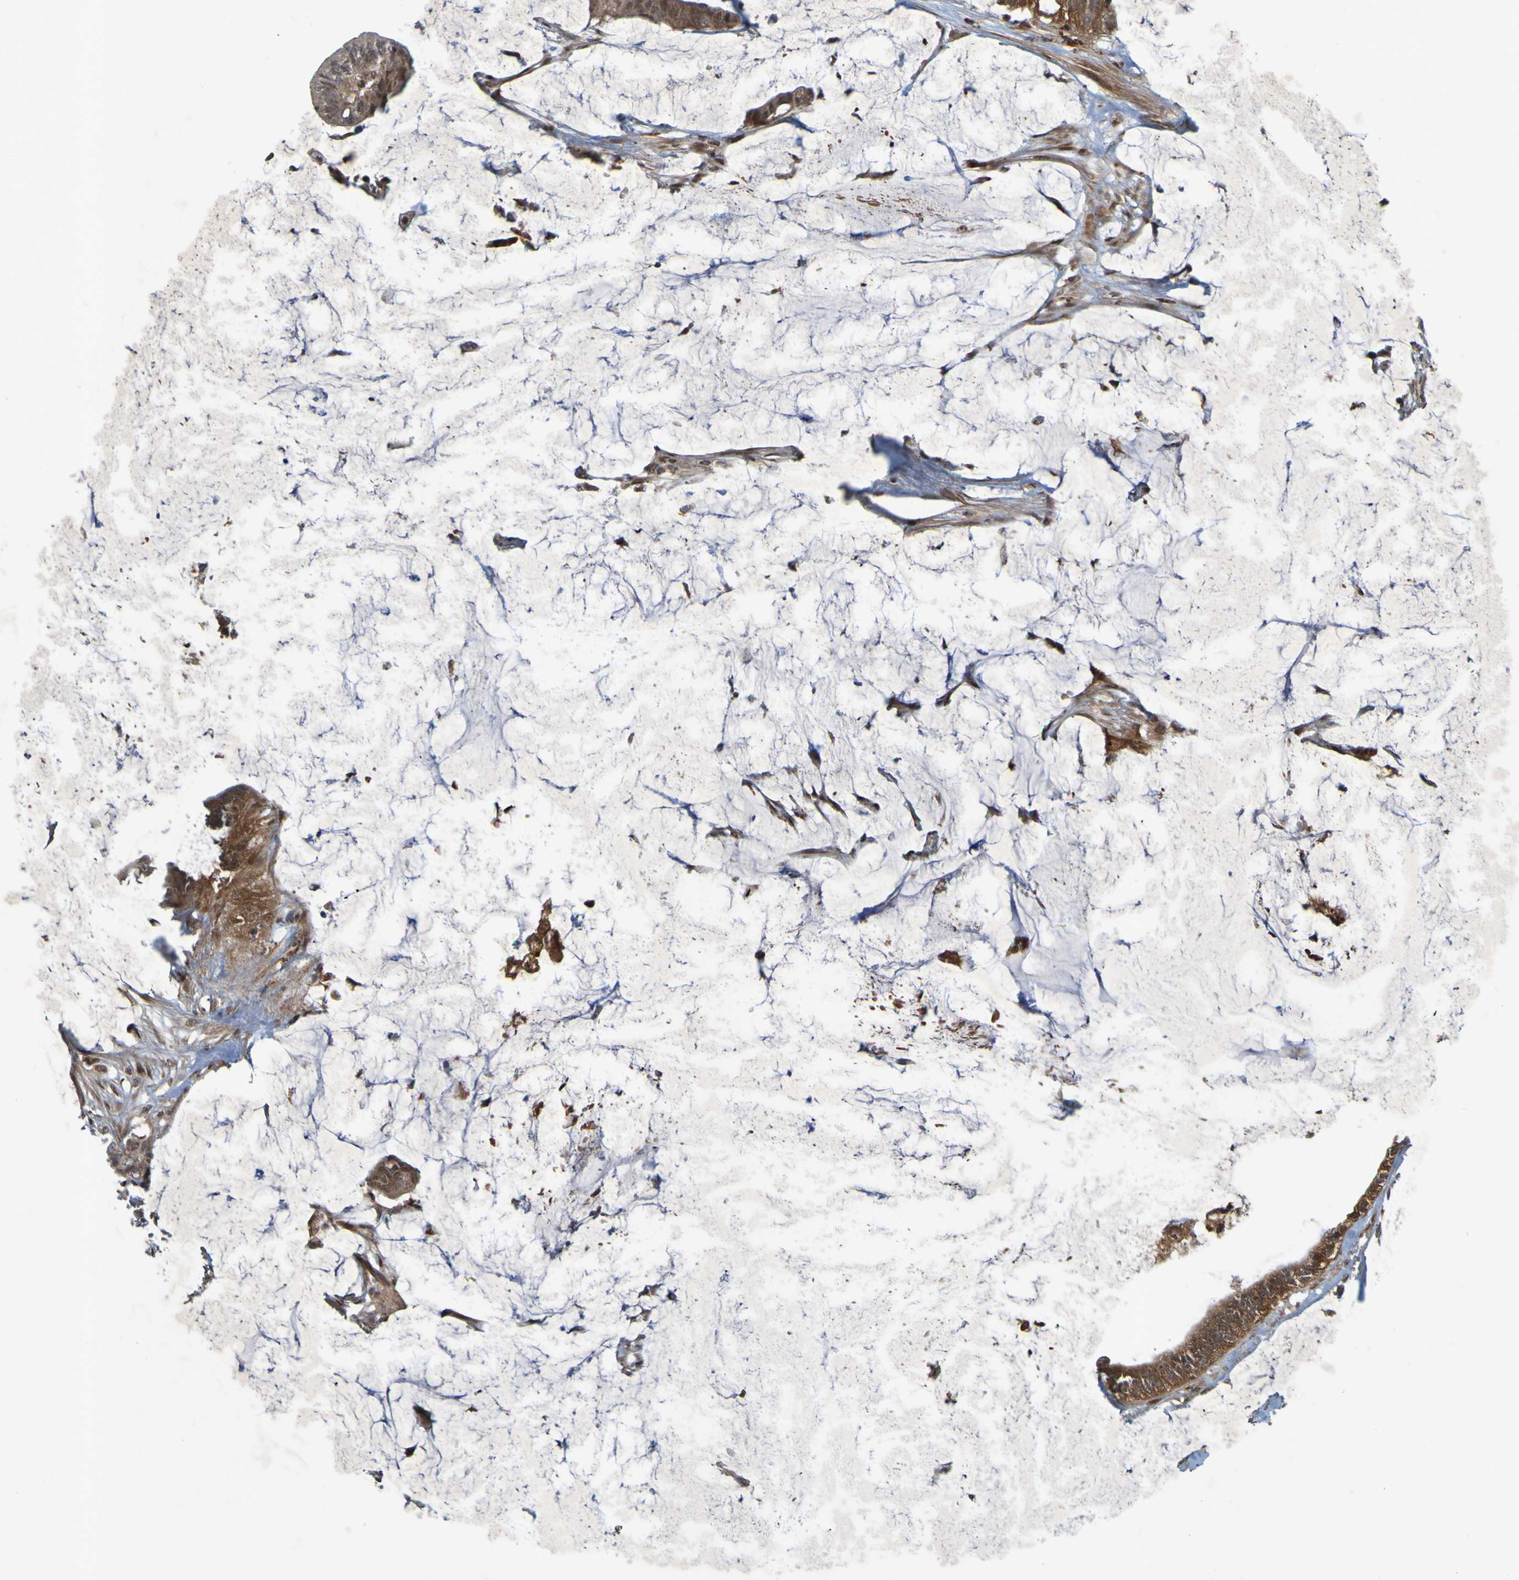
{"staining": {"intensity": "moderate", "quantity": ">75%", "location": "cytoplasmic/membranous,nuclear"}, "tissue": "colorectal cancer", "cell_type": "Tumor cells", "image_type": "cancer", "snomed": [{"axis": "morphology", "description": "Adenocarcinoma, NOS"}, {"axis": "topography", "description": "Rectum"}], "caption": "Colorectal cancer tissue demonstrates moderate cytoplasmic/membranous and nuclear staining in approximately >75% of tumor cells, visualized by immunohistochemistry.", "gene": "MCPH1", "patient": {"sex": "female", "age": 66}}